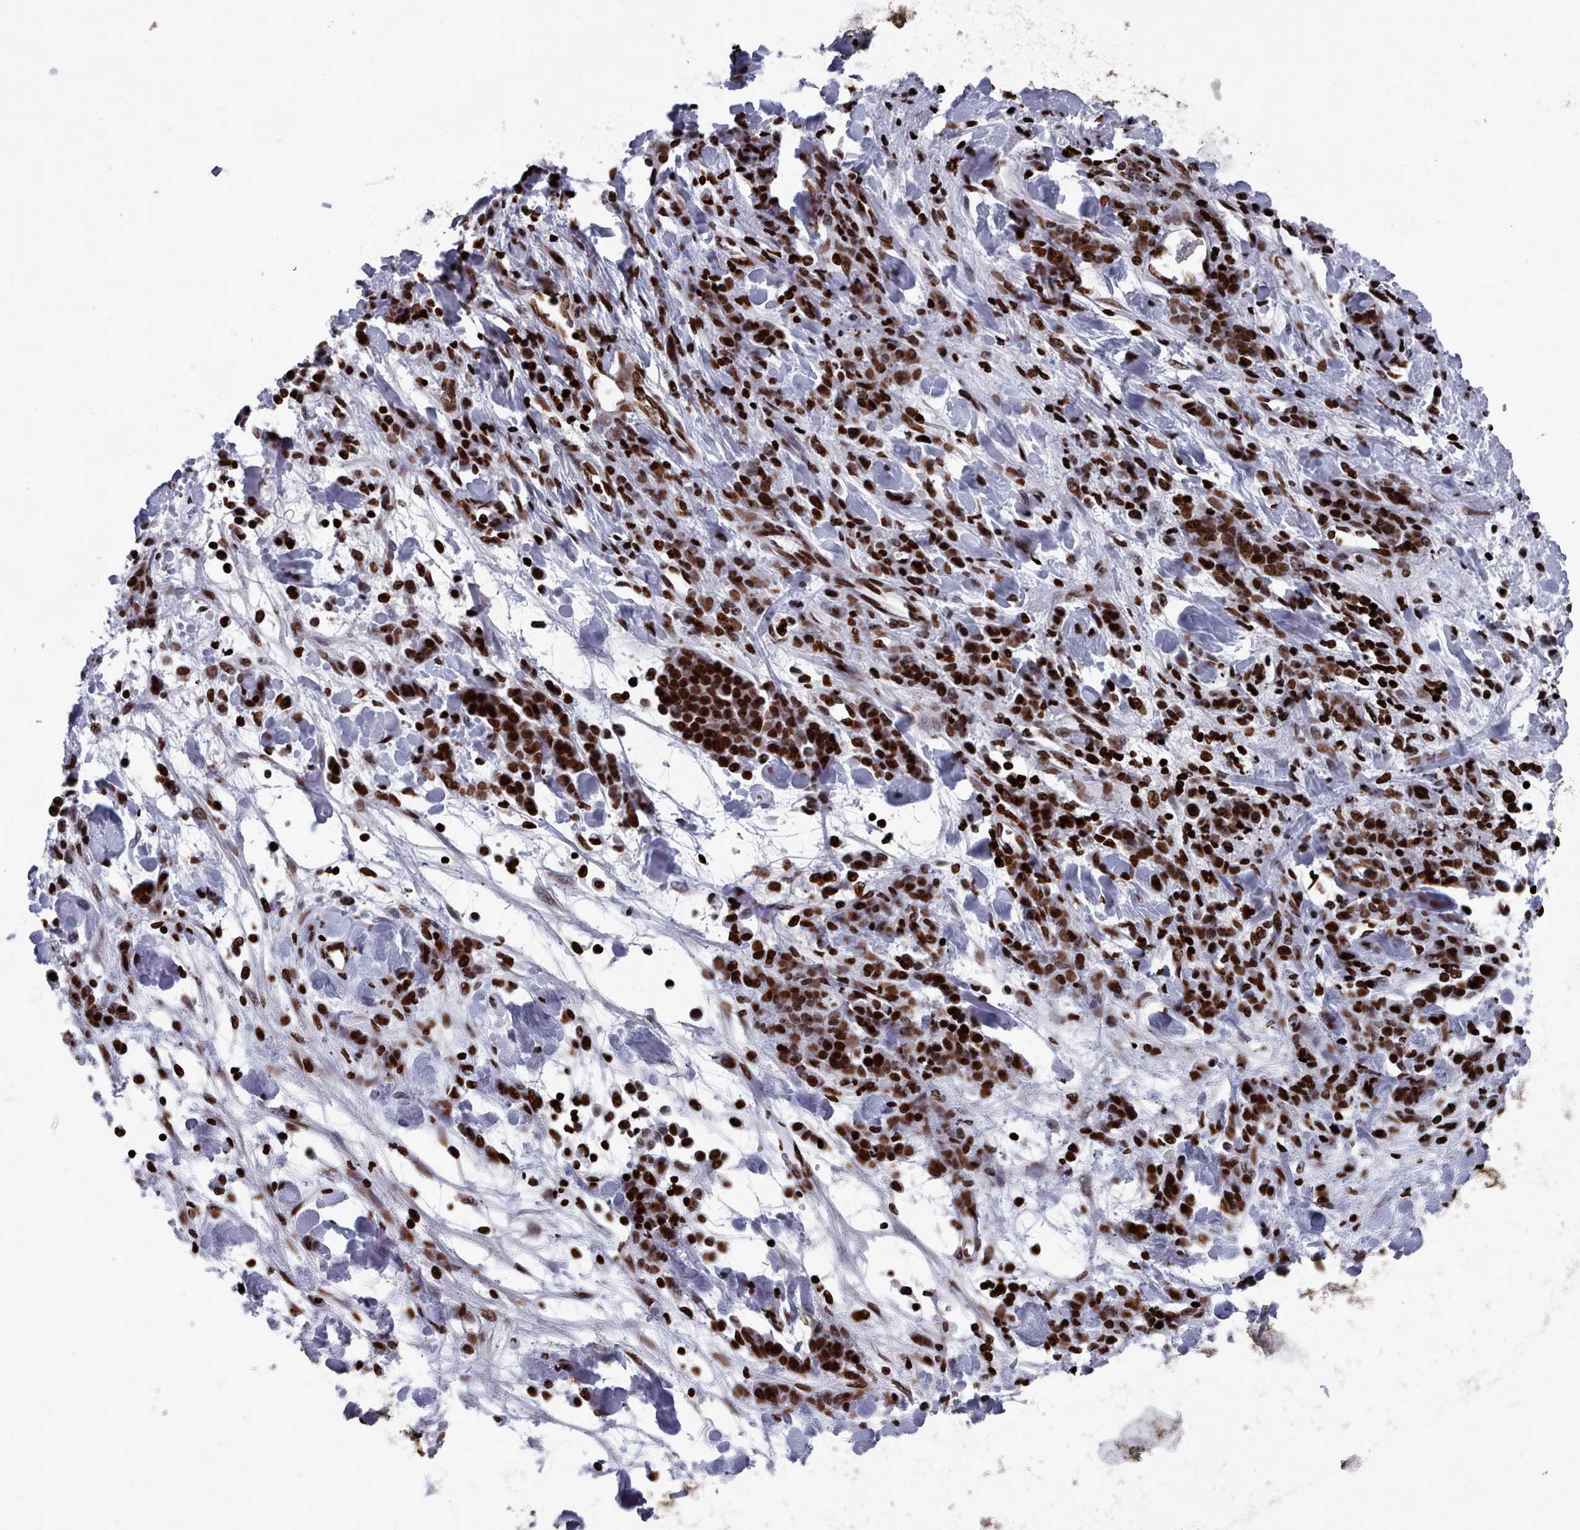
{"staining": {"intensity": "strong", "quantity": ">75%", "location": "nuclear"}, "tissue": "stomach cancer", "cell_type": "Tumor cells", "image_type": "cancer", "snomed": [{"axis": "morphology", "description": "Normal tissue, NOS"}, {"axis": "morphology", "description": "Adenocarcinoma, NOS"}, {"axis": "topography", "description": "Stomach"}], "caption": "This is a histology image of immunohistochemistry staining of stomach cancer (adenocarcinoma), which shows strong expression in the nuclear of tumor cells.", "gene": "PCDHB12", "patient": {"sex": "male", "age": 82}}